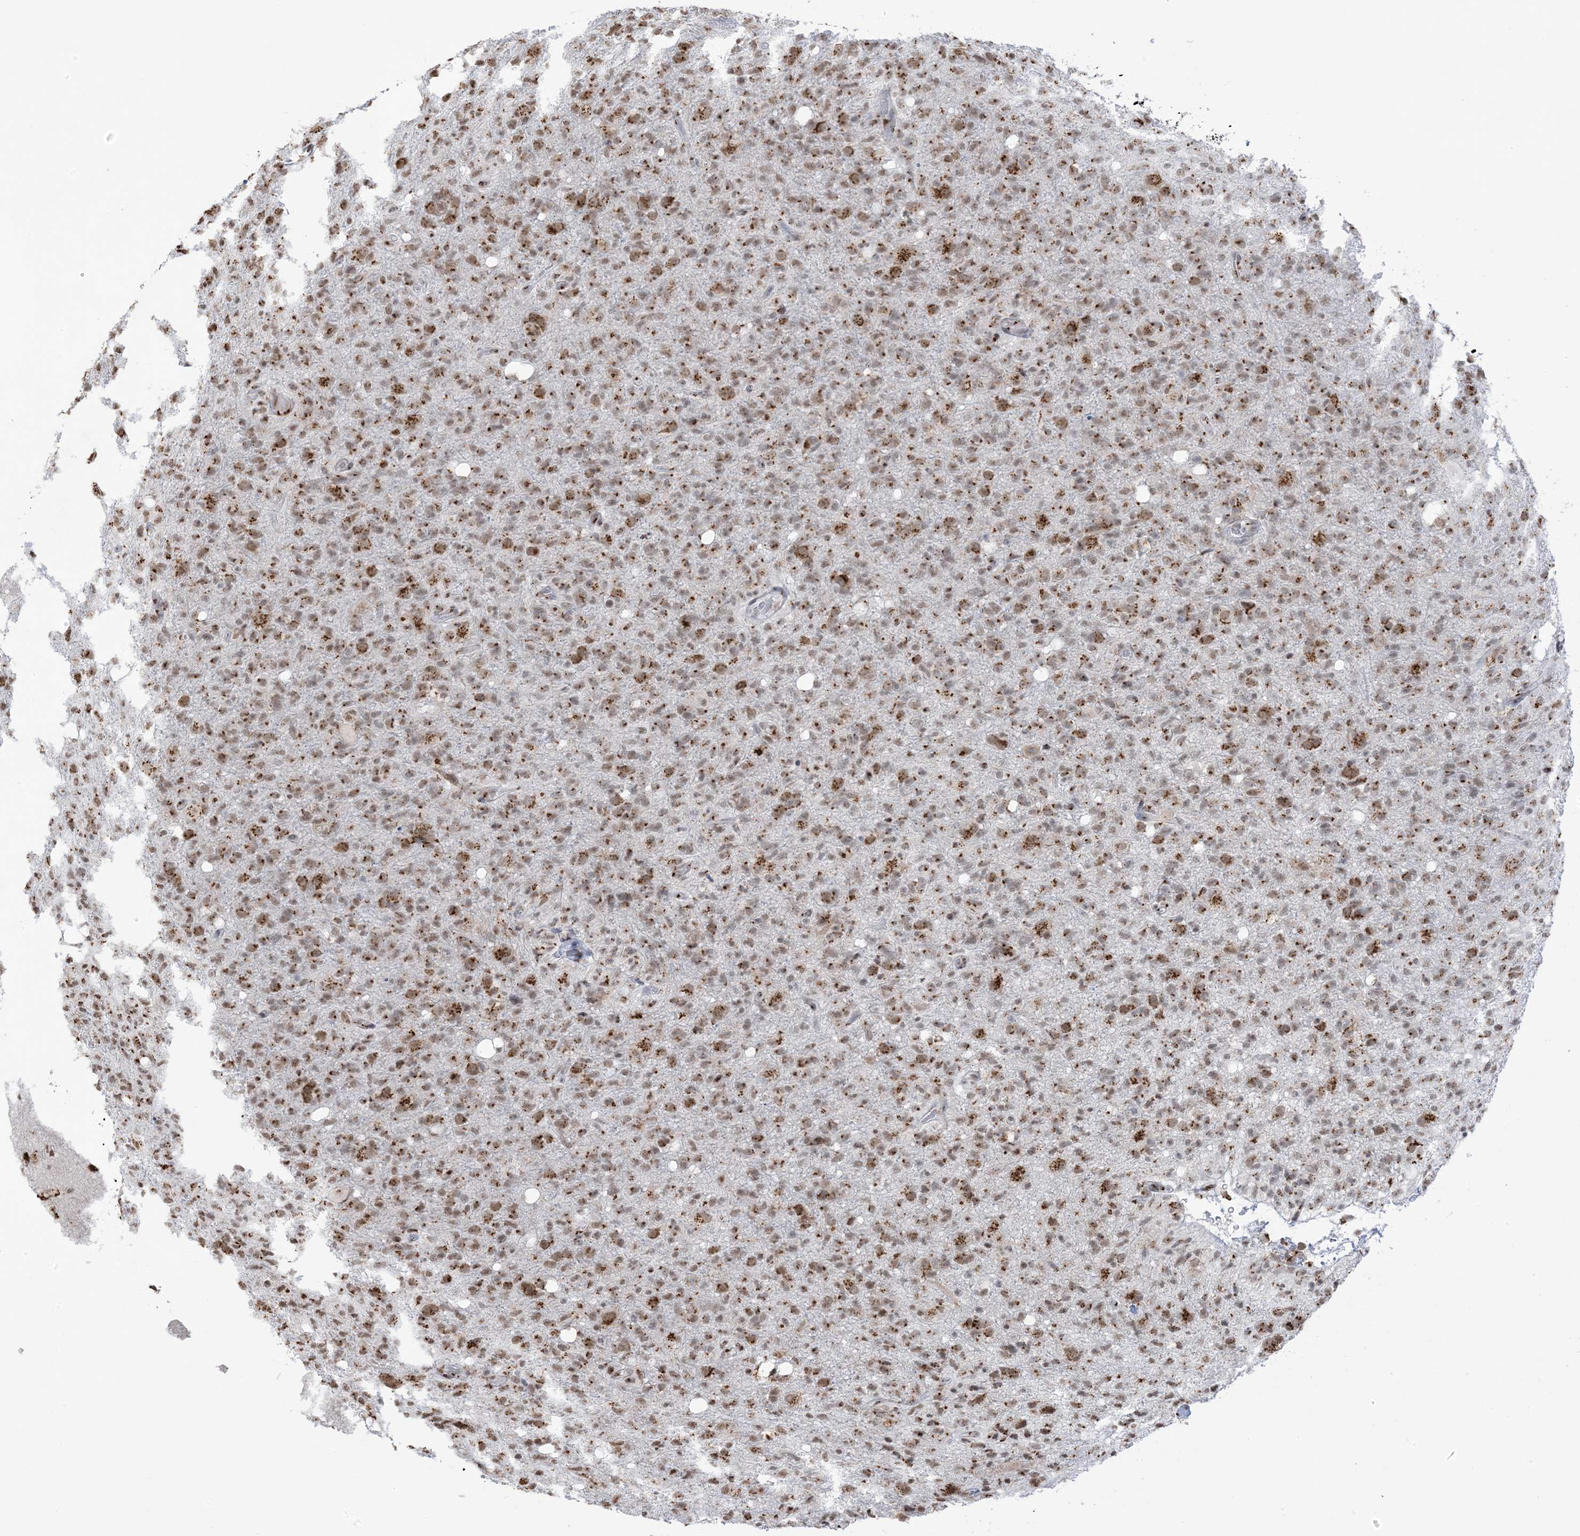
{"staining": {"intensity": "moderate", "quantity": ">75%", "location": "cytoplasmic/membranous,nuclear"}, "tissue": "glioma", "cell_type": "Tumor cells", "image_type": "cancer", "snomed": [{"axis": "morphology", "description": "Glioma, malignant, High grade"}, {"axis": "topography", "description": "Brain"}], "caption": "DAB immunohistochemical staining of human malignant high-grade glioma reveals moderate cytoplasmic/membranous and nuclear protein staining in approximately >75% of tumor cells. (Brightfield microscopy of DAB IHC at high magnification).", "gene": "GPR107", "patient": {"sex": "female", "age": 57}}